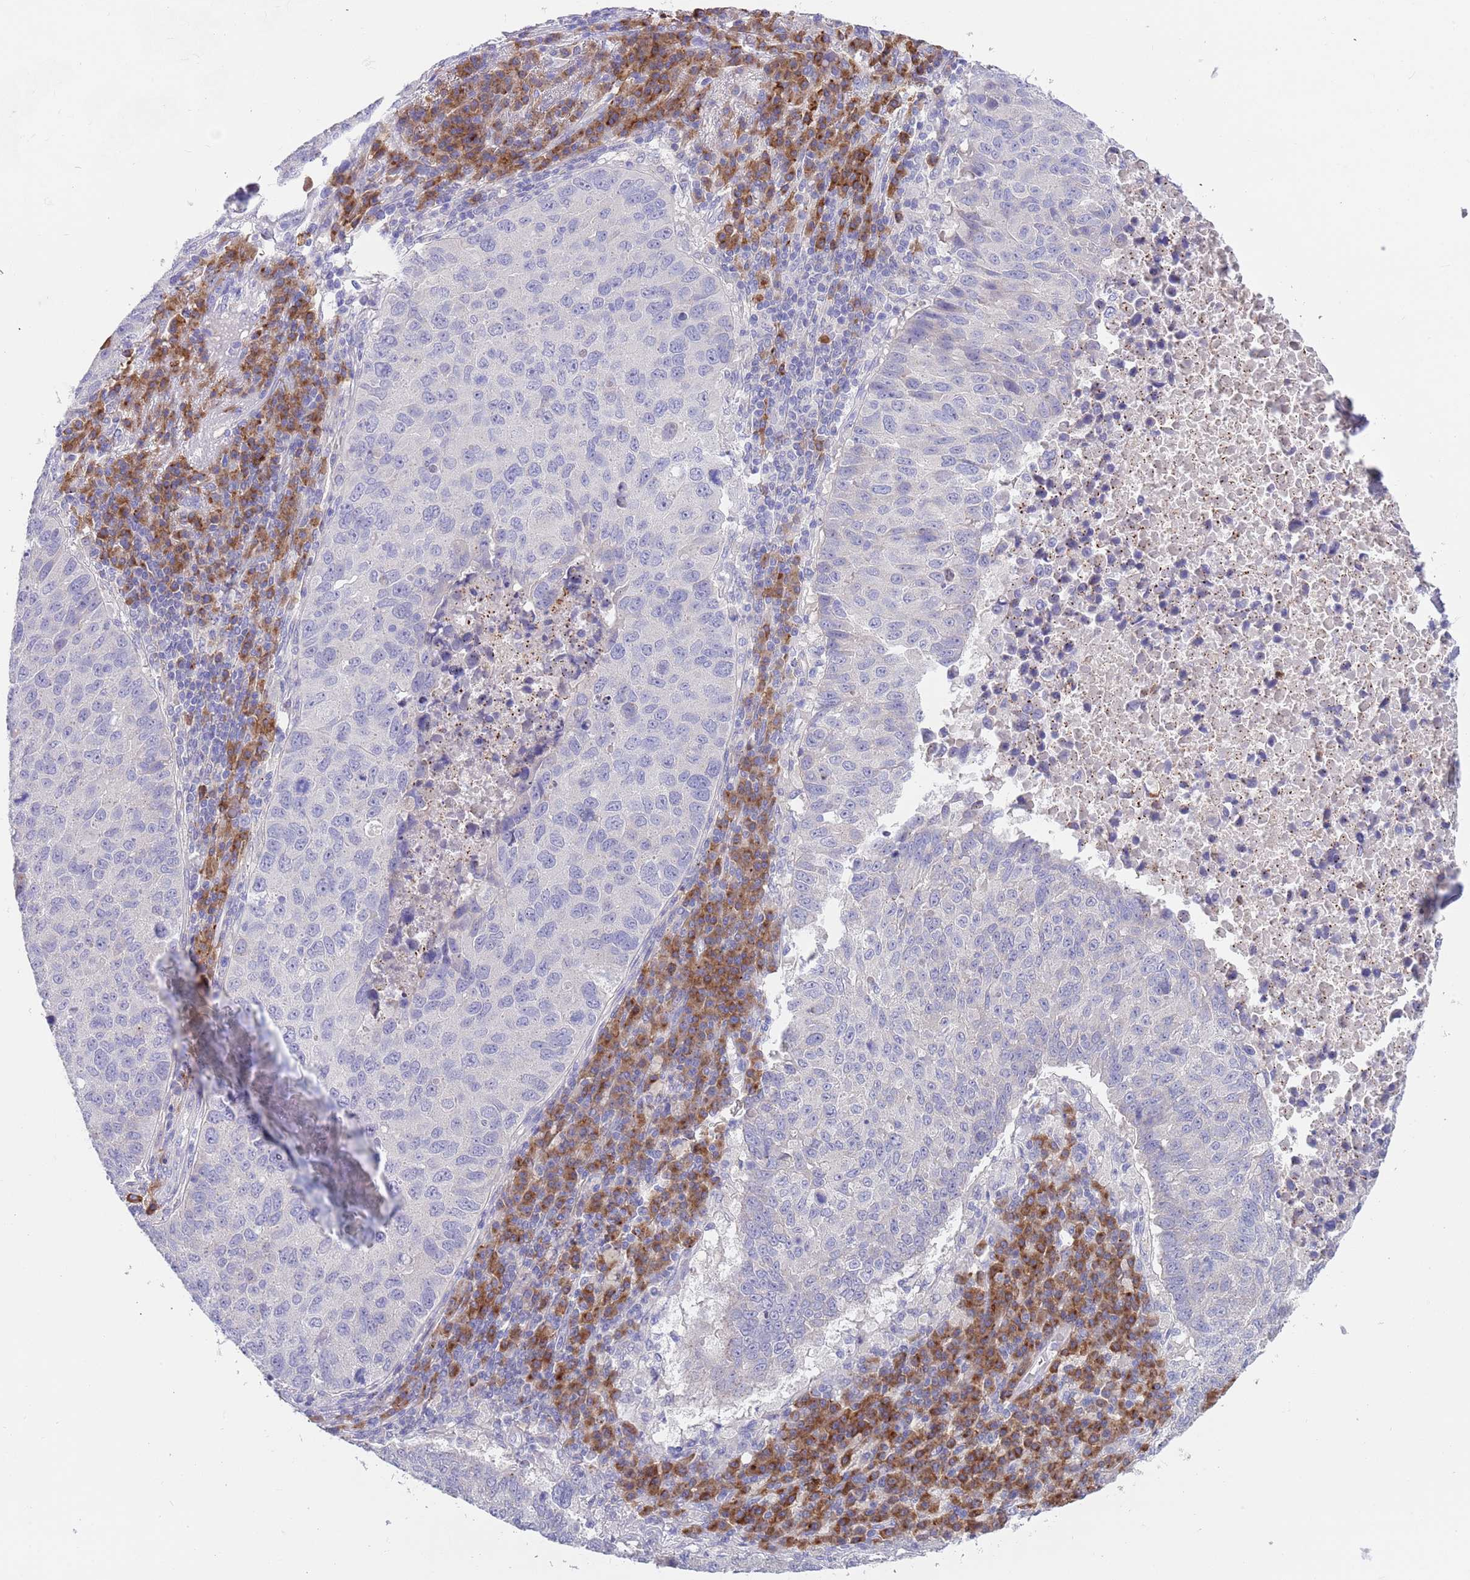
{"staining": {"intensity": "negative", "quantity": "none", "location": "none"}, "tissue": "lung cancer", "cell_type": "Tumor cells", "image_type": "cancer", "snomed": [{"axis": "morphology", "description": "Squamous cell carcinoma, NOS"}, {"axis": "topography", "description": "Lung"}], "caption": "Tumor cells show no significant protein positivity in squamous cell carcinoma (lung).", "gene": "TYW1", "patient": {"sex": "male", "age": 73}}